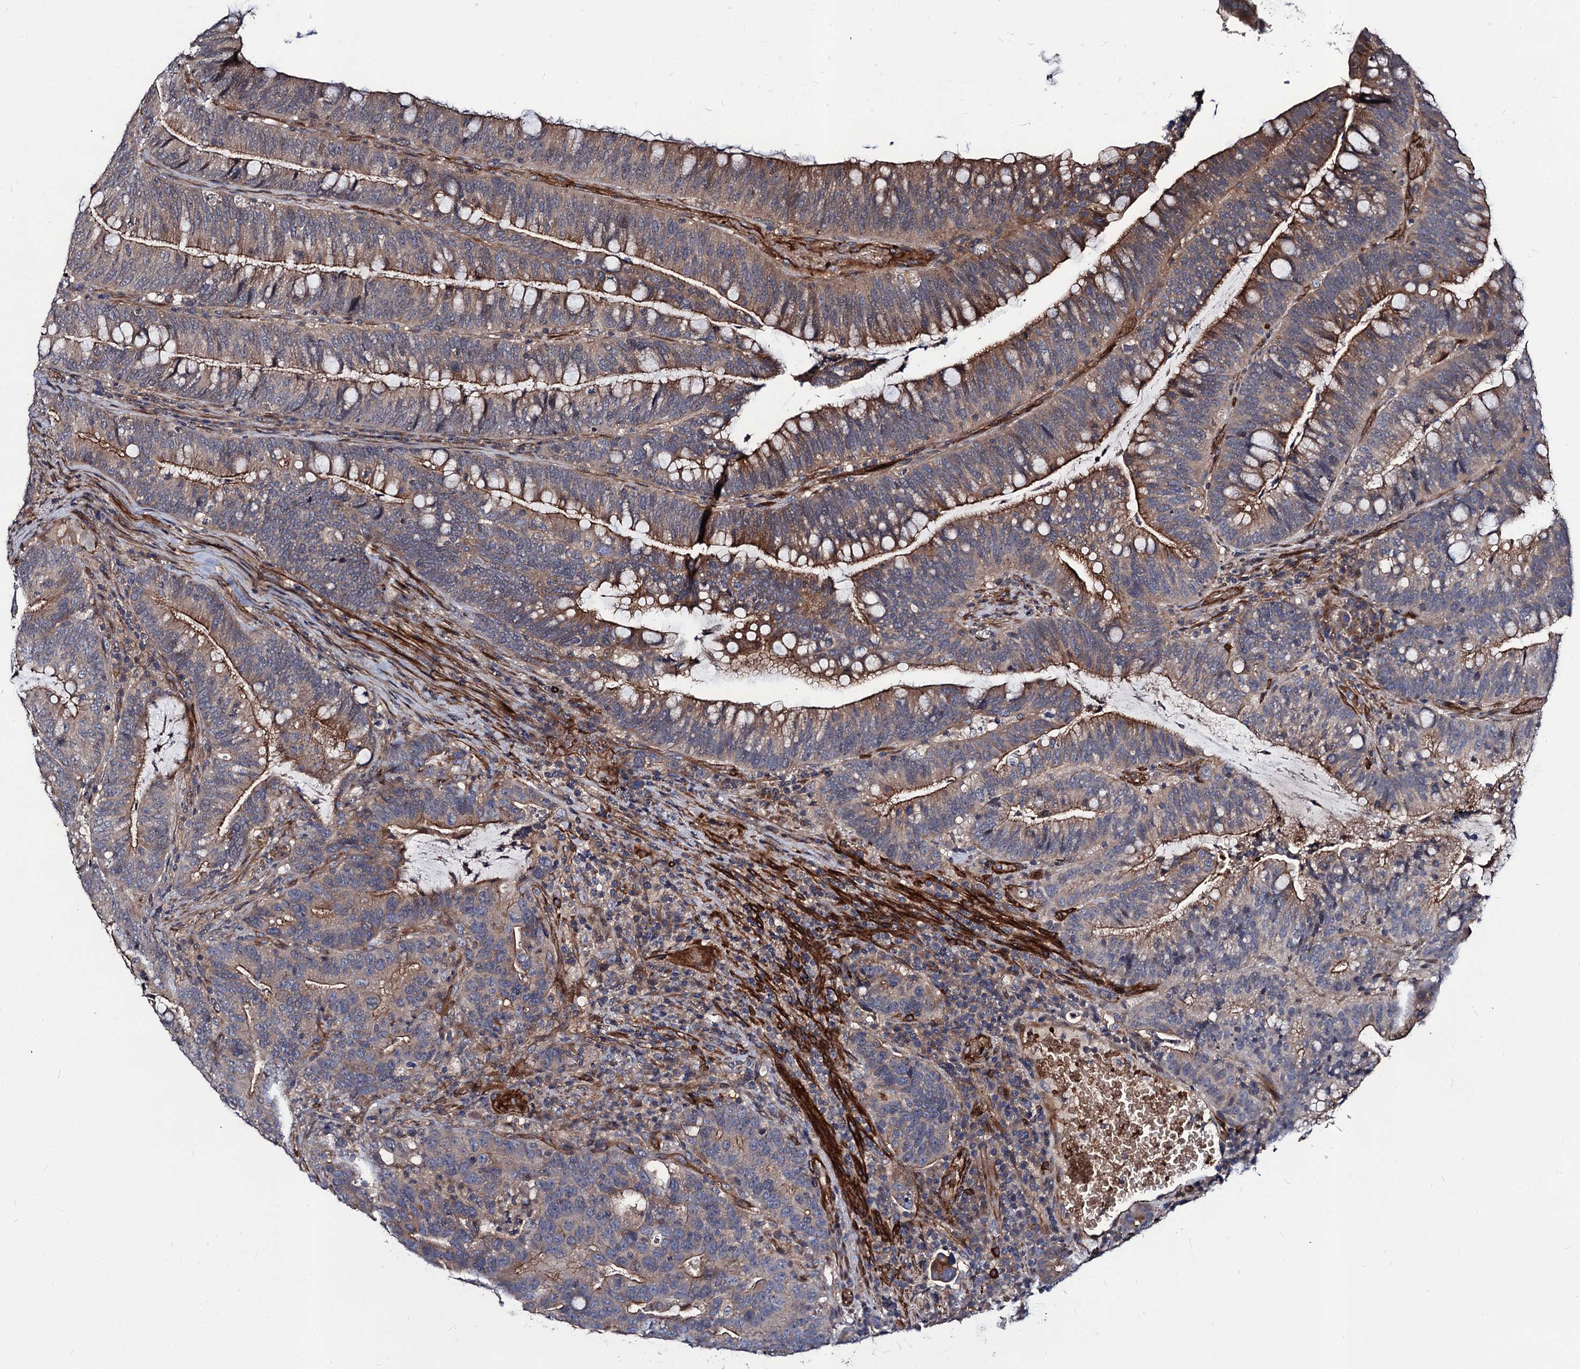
{"staining": {"intensity": "moderate", "quantity": "25%-75%", "location": "cytoplasmic/membranous"}, "tissue": "colorectal cancer", "cell_type": "Tumor cells", "image_type": "cancer", "snomed": [{"axis": "morphology", "description": "Adenocarcinoma, NOS"}, {"axis": "topography", "description": "Colon"}], "caption": "Colorectal cancer stained with a brown dye displays moderate cytoplasmic/membranous positive positivity in approximately 25%-75% of tumor cells.", "gene": "KXD1", "patient": {"sex": "female", "age": 66}}